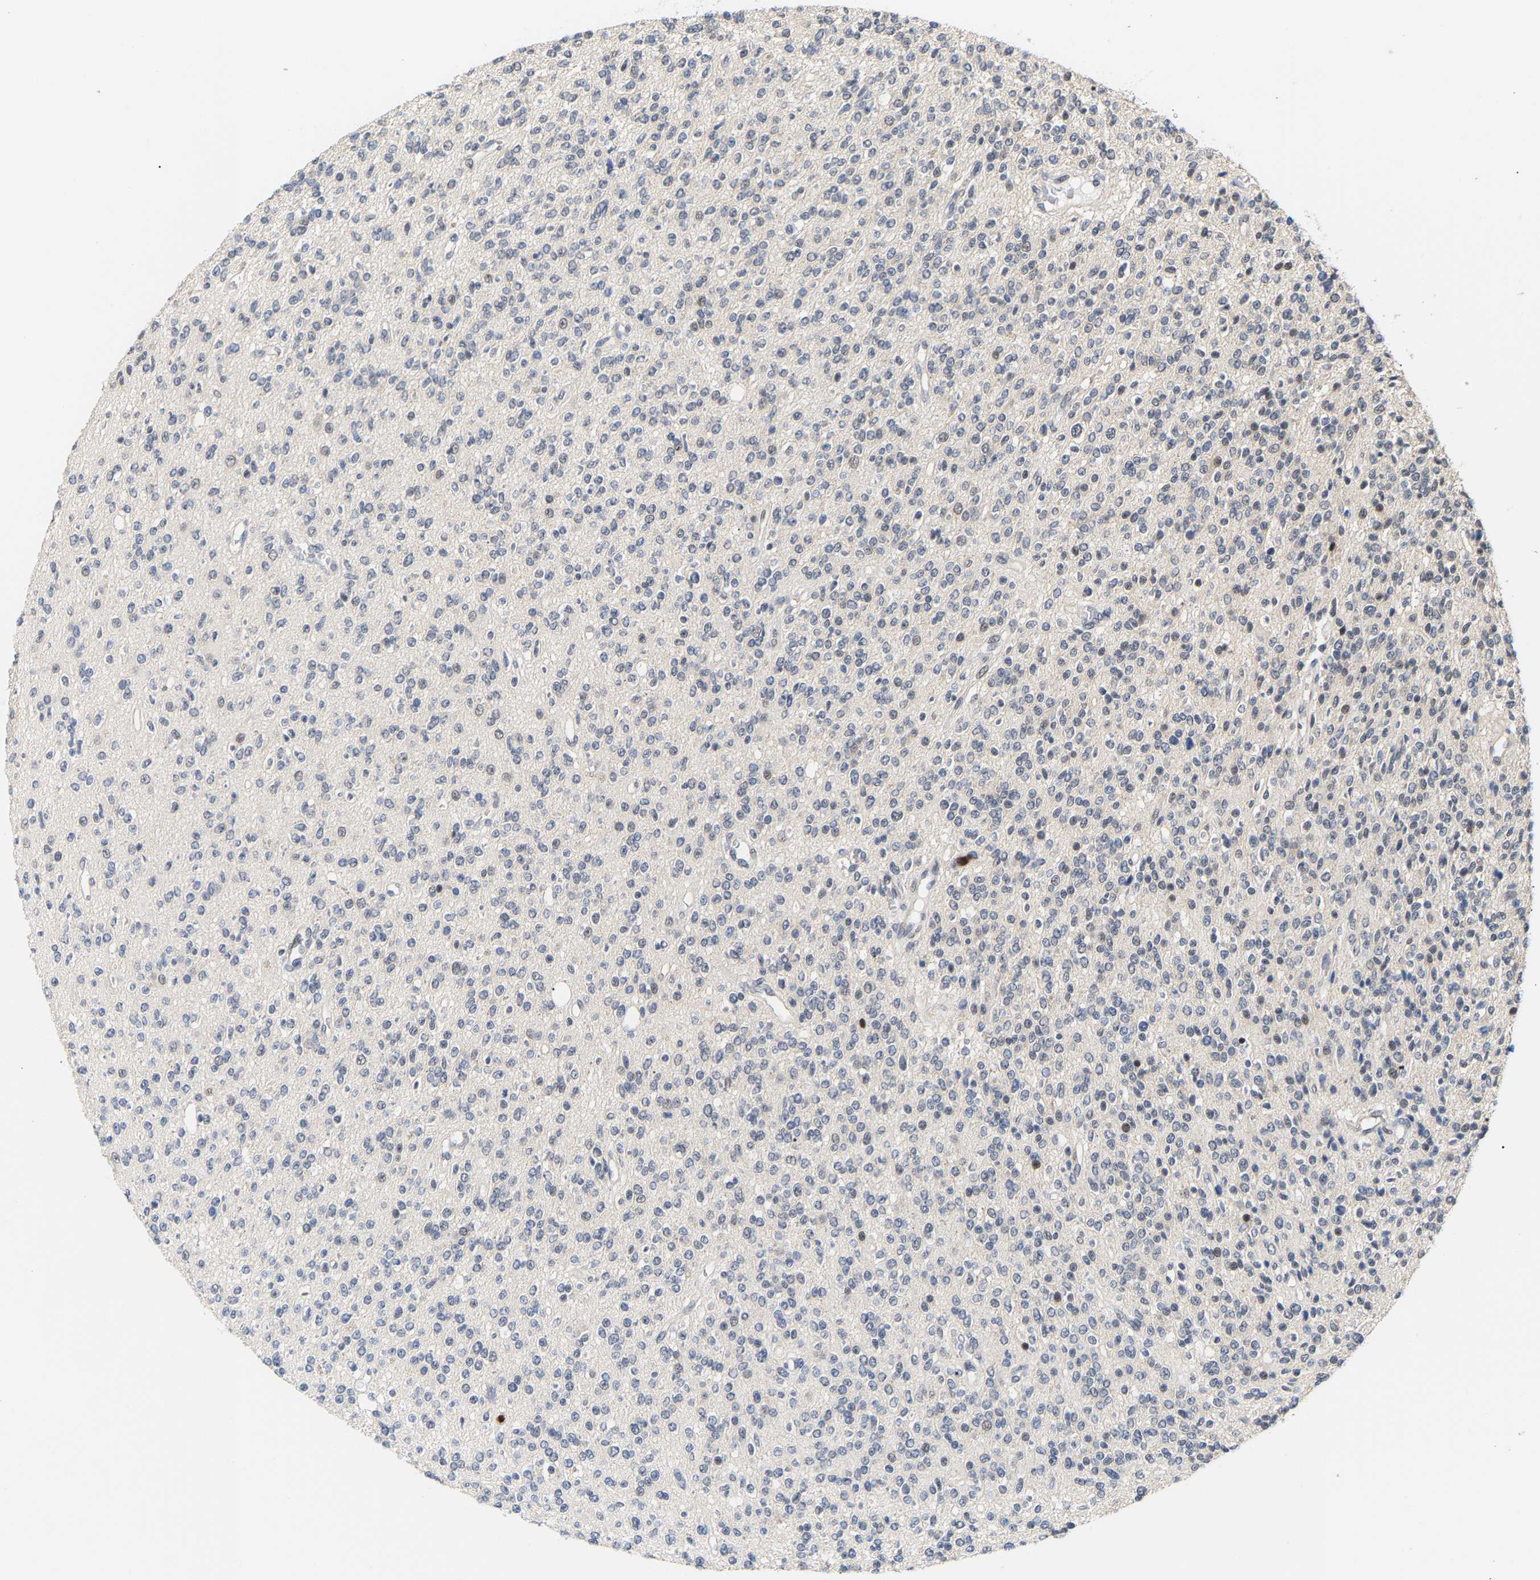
{"staining": {"intensity": "negative", "quantity": "none", "location": "none"}, "tissue": "glioma", "cell_type": "Tumor cells", "image_type": "cancer", "snomed": [{"axis": "morphology", "description": "Glioma, malignant, High grade"}, {"axis": "topography", "description": "Brain"}], "caption": "A photomicrograph of human glioma is negative for staining in tumor cells.", "gene": "TDRD7", "patient": {"sex": "male", "age": 34}}